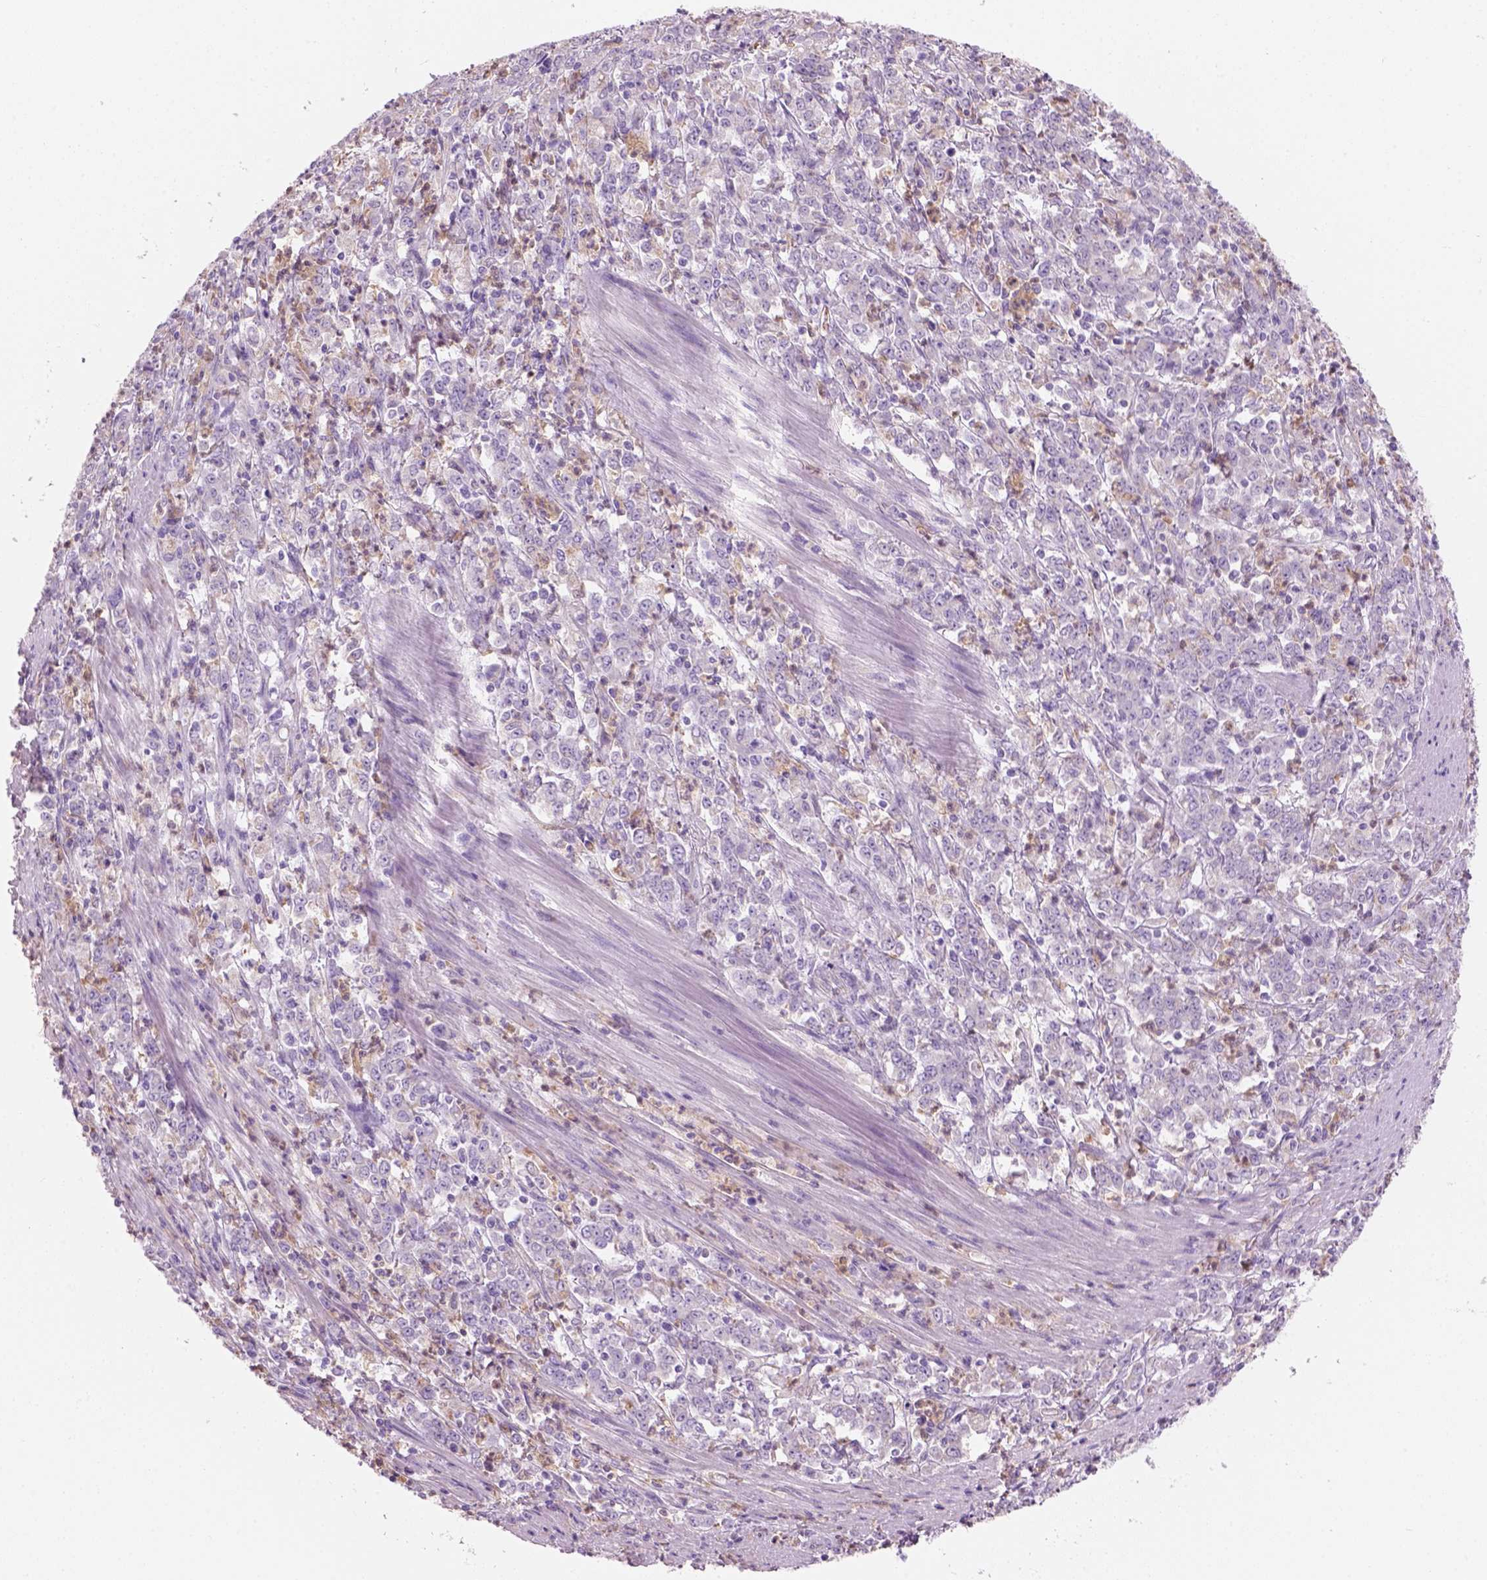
{"staining": {"intensity": "negative", "quantity": "none", "location": "none"}, "tissue": "stomach cancer", "cell_type": "Tumor cells", "image_type": "cancer", "snomed": [{"axis": "morphology", "description": "Adenocarcinoma, NOS"}, {"axis": "topography", "description": "Stomach, lower"}], "caption": "This is a histopathology image of IHC staining of stomach cancer (adenocarcinoma), which shows no expression in tumor cells. (IHC, brightfield microscopy, high magnification).", "gene": "CD84", "patient": {"sex": "female", "age": 71}}